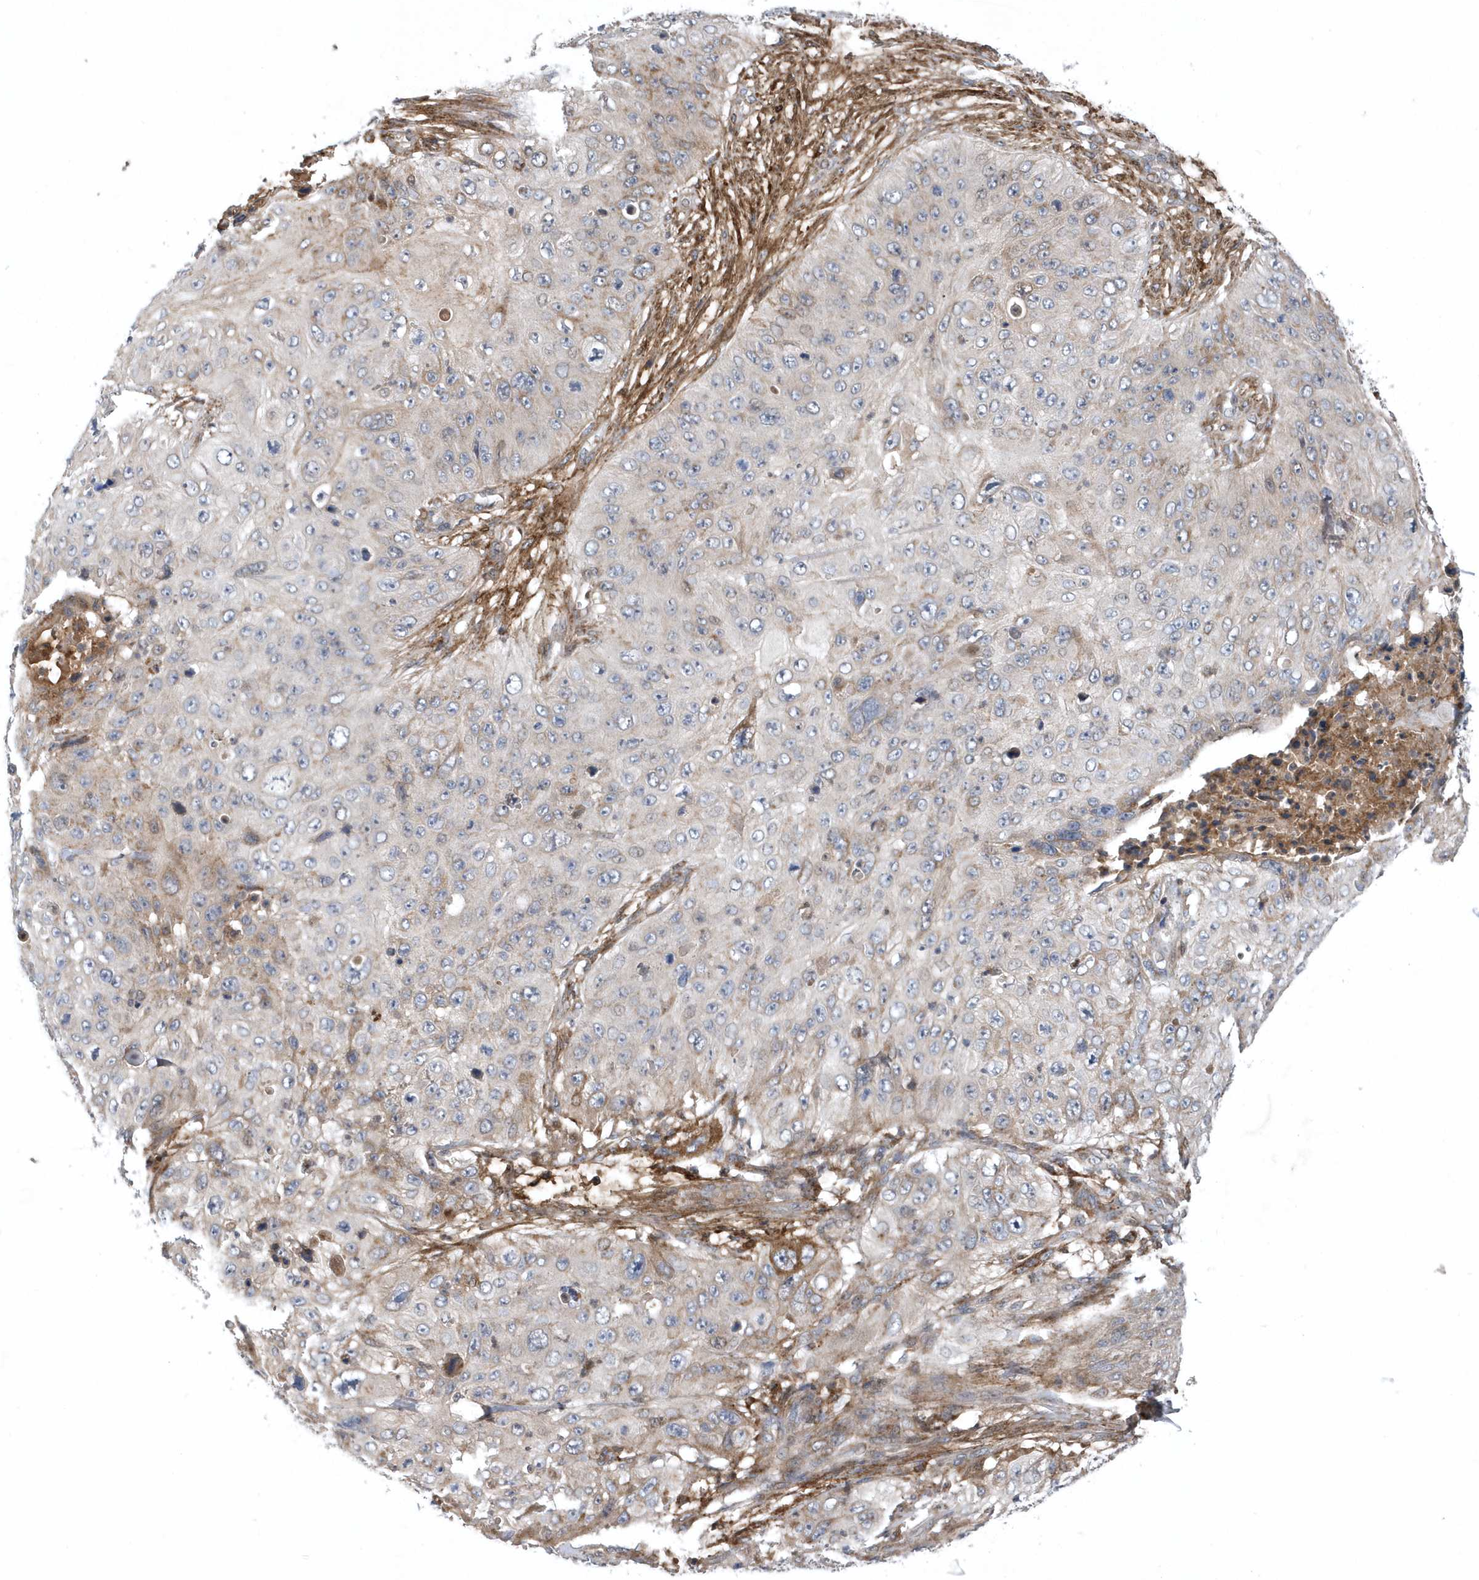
{"staining": {"intensity": "negative", "quantity": "none", "location": "none"}, "tissue": "skin cancer", "cell_type": "Tumor cells", "image_type": "cancer", "snomed": [{"axis": "morphology", "description": "Squamous cell carcinoma, NOS"}, {"axis": "topography", "description": "Skin"}], "caption": "Skin cancer (squamous cell carcinoma) was stained to show a protein in brown. There is no significant staining in tumor cells.", "gene": "HMGCS1", "patient": {"sex": "female", "age": 80}}